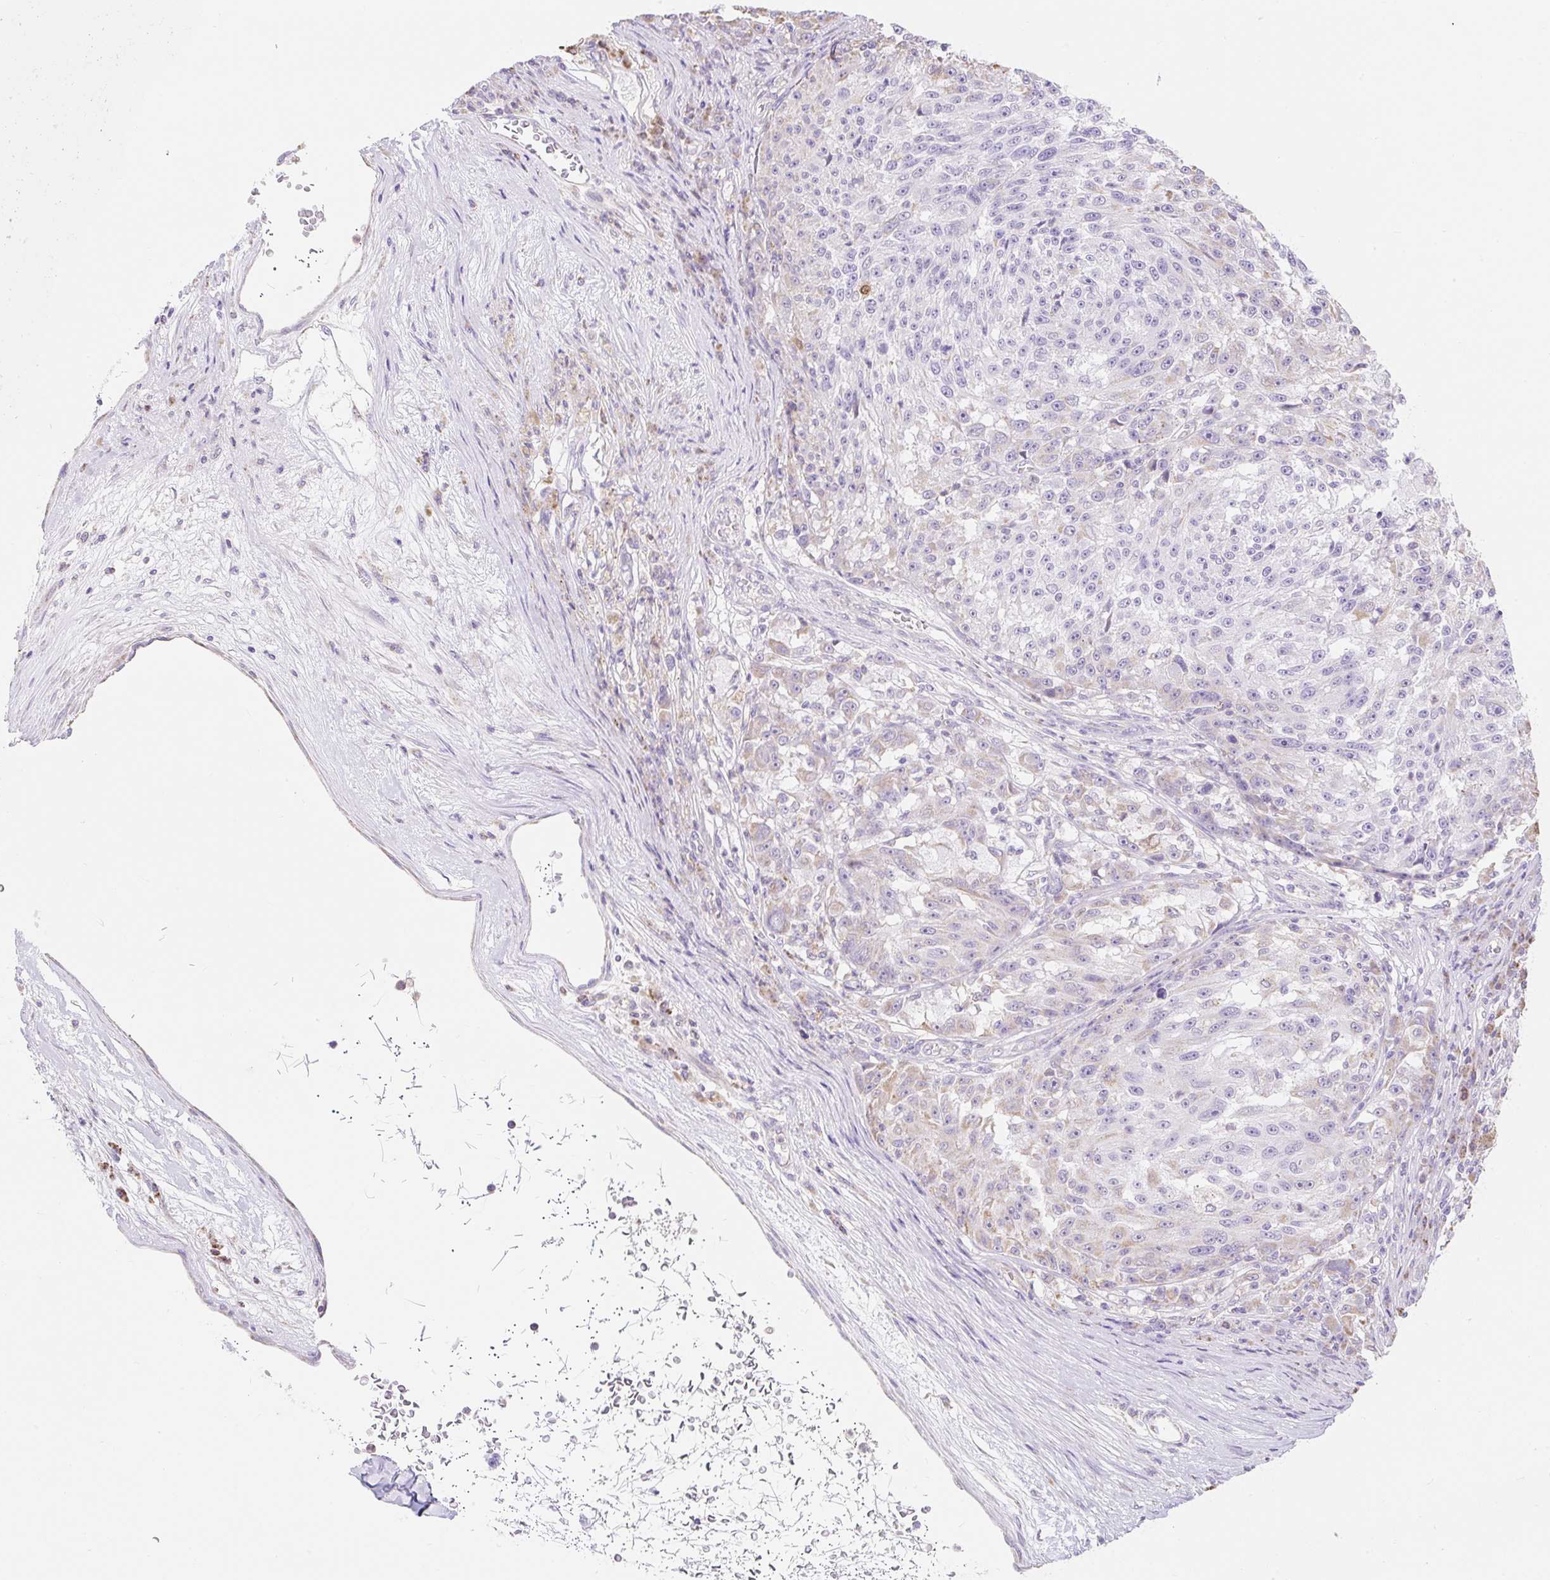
{"staining": {"intensity": "weak", "quantity": "<25%", "location": "cytoplasmic/membranous"}, "tissue": "melanoma", "cell_type": "Tumor cells", "image_type": "cancer", "snomed": [{"axis": "morphology", "description": "Malignant melanoma, NOS"}, {"axis": "topography", "description": "Skin"}], "caption": "Tumor cells are negative for protein expression in human malignant melanoma.", "gene": "DHX35", "patient": {"sex": "male", "age": 53}}